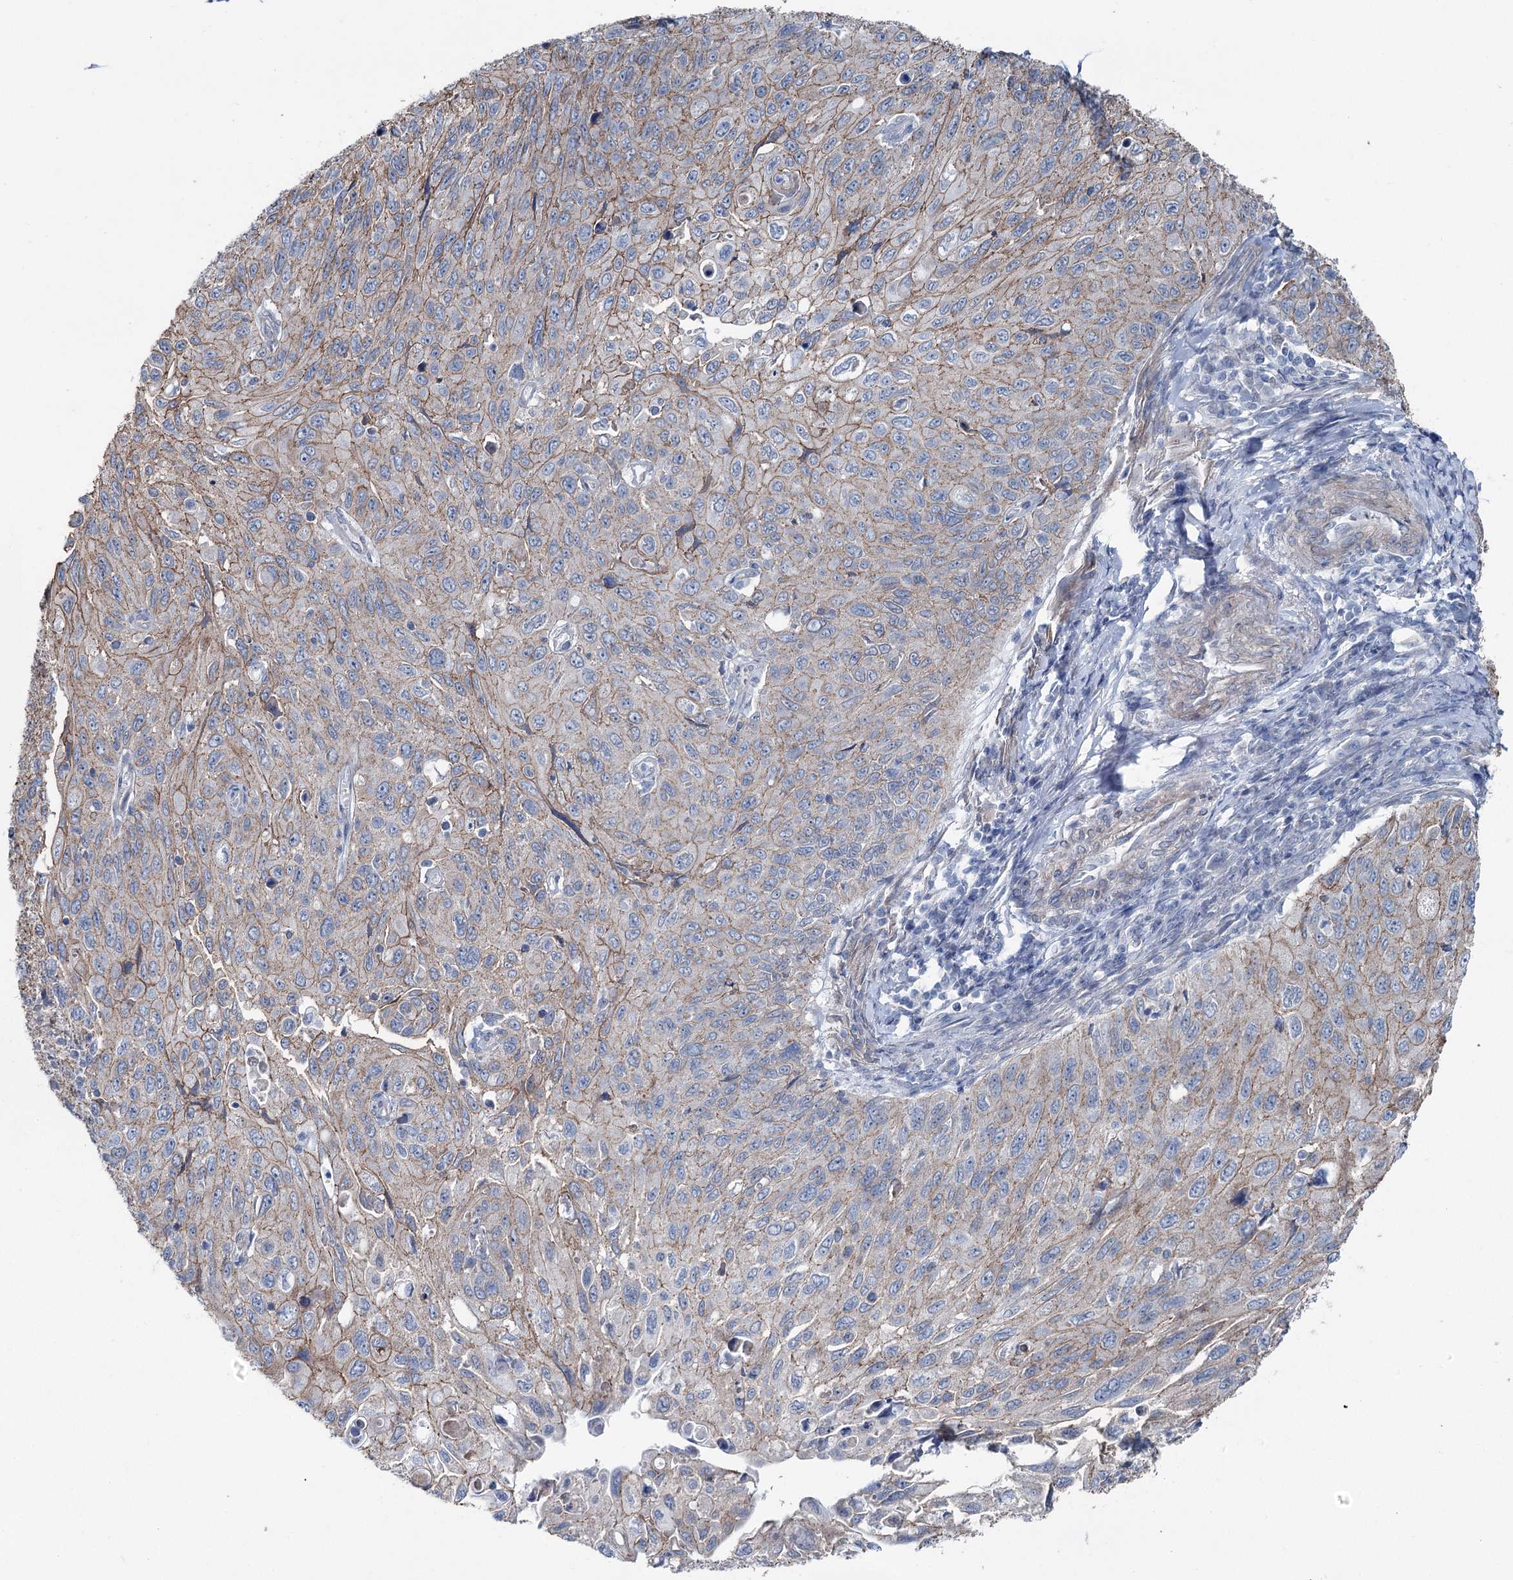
{"staining": {"intensity": "moderate", "quantity": ">75%", "location": "cytoplasmic/membranous"}, "tissue": "cervical cancer", "cell_type": "Tumor cells", "image_type": "cancer", "snomed": [{"axis": "morphology", "description": "Squamous cell carcinoma, NOS"}, {"axis": "topography", "description": "Cervix"}], "caption": "Immunohistochemical staining of cervical cancer shows medium levels of moderate cytoplasmic/membranous staining in about >75% of tumor cells.", "gene": "FAM120B", "patient": {"sex": "female", "age": 70}}